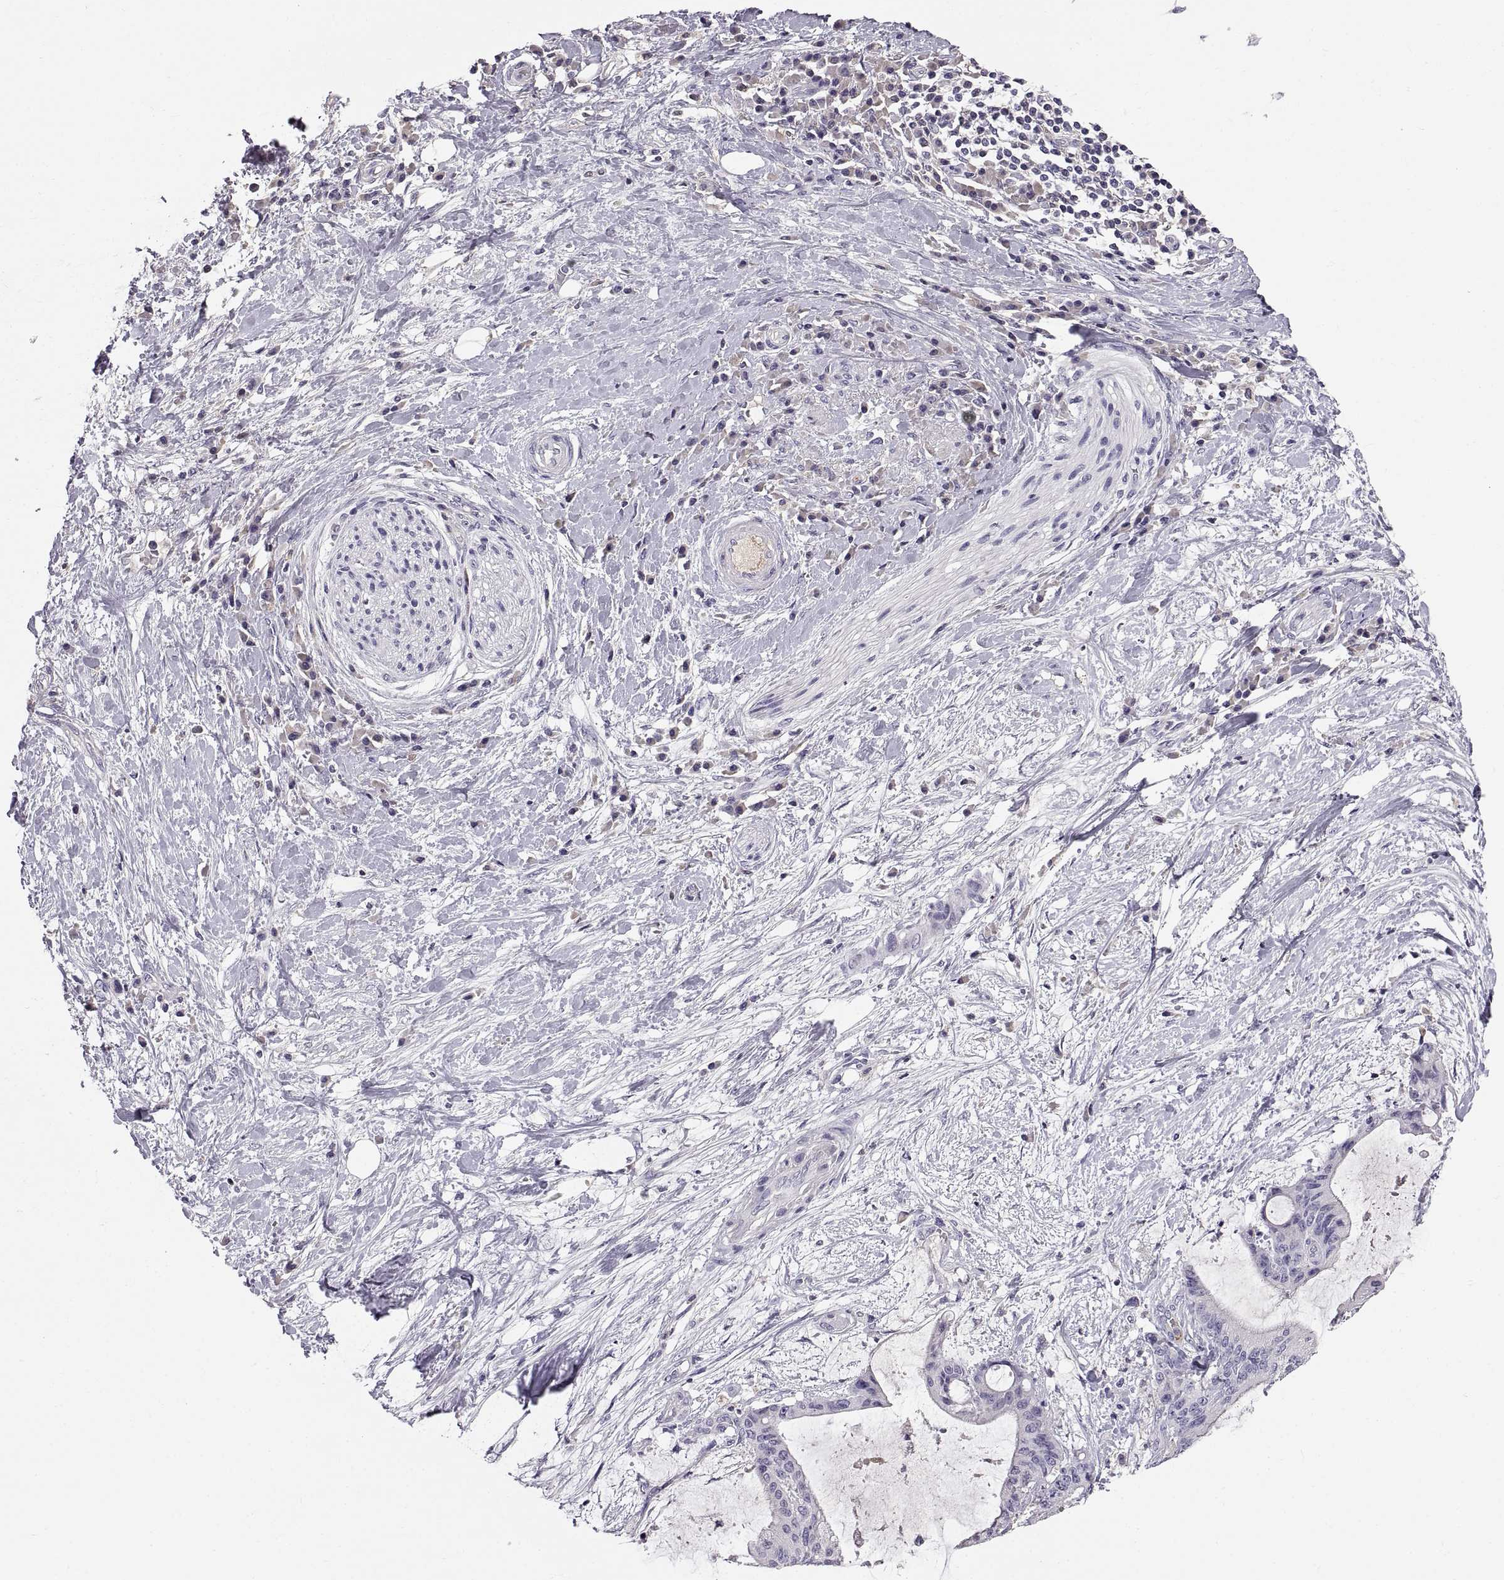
{"staining": {"intensity": "negative", "quantity": "none", "location": "none"}, "tissue": "liver cancer", "cell_type": "Tumor cells", "image_type": "cancer", "snomed": [{"axis": "morphology", "description": "Cholangiocarcinoma"}, {"axis": "topography", "description": "Liver"}], "caption": "Human liver cancer stained for a protein using immunohistochemistry displays no positivity in tumor cells.", "gene": "ADAM32", "patient": {"sex": "female", "age": 73}}